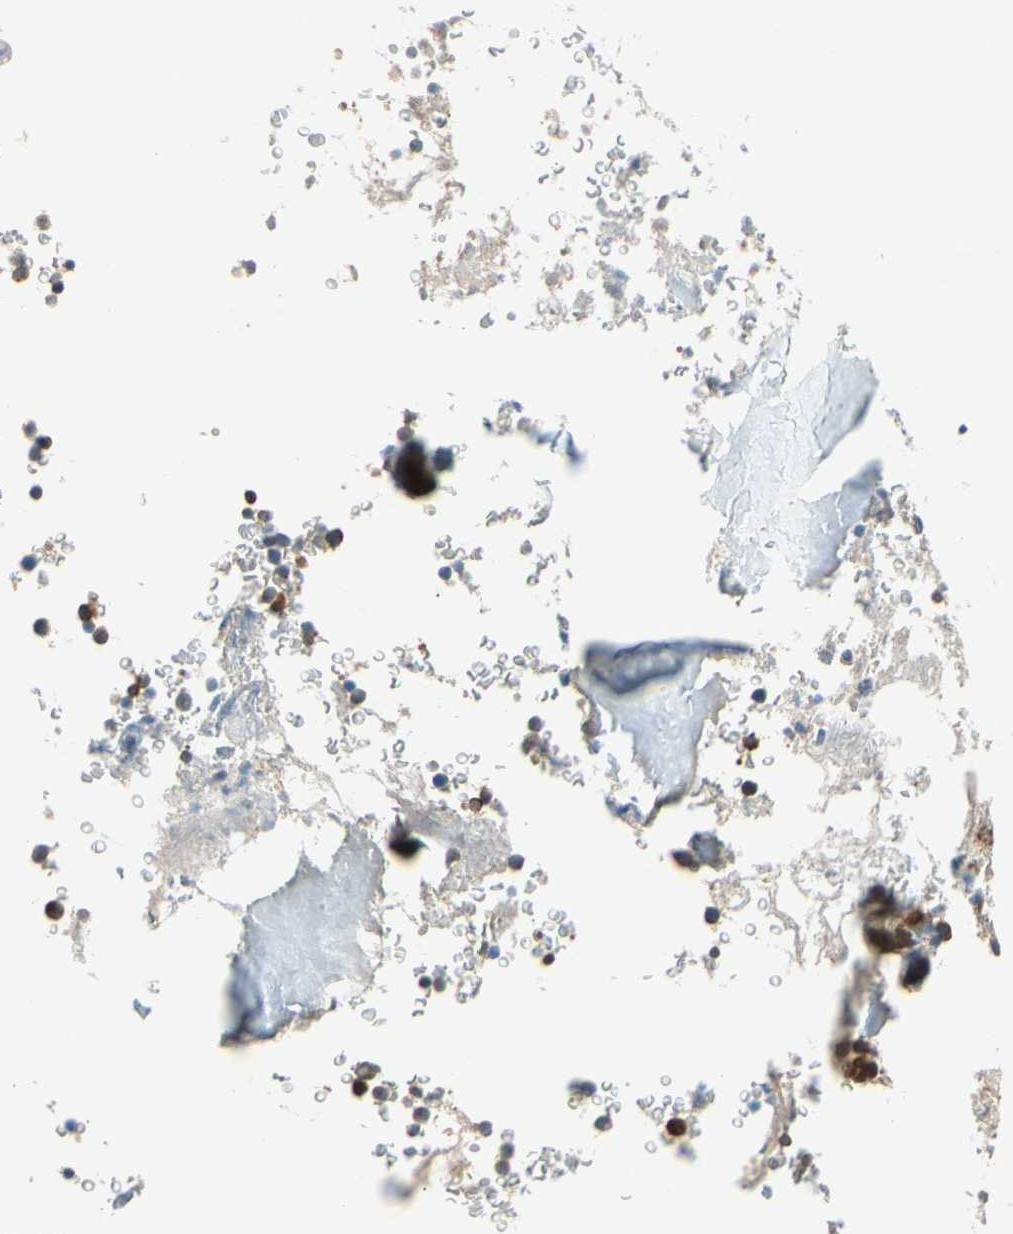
{"staining": {"intensity": "strong", "quantity": "<25%", "location": "cytoplasmic/membranous"}, "tissue": "bone marrow", "cell_type": "Hematopoietic cells", "image_type": "normal", "snomed": [{"axis": "morphology", "description": "Normal tissue, NOS"}, {"axis": "topography", "description": "Bone marrow"}], "caption": "About <25% of hematopoietic cells in unremarkable bone marrow display strong cytoplasmic/membranous protein staining as visualized by brown immunohistochemical staining.", "gene": "ANKHD1", "patient": {"sex": "male"}}